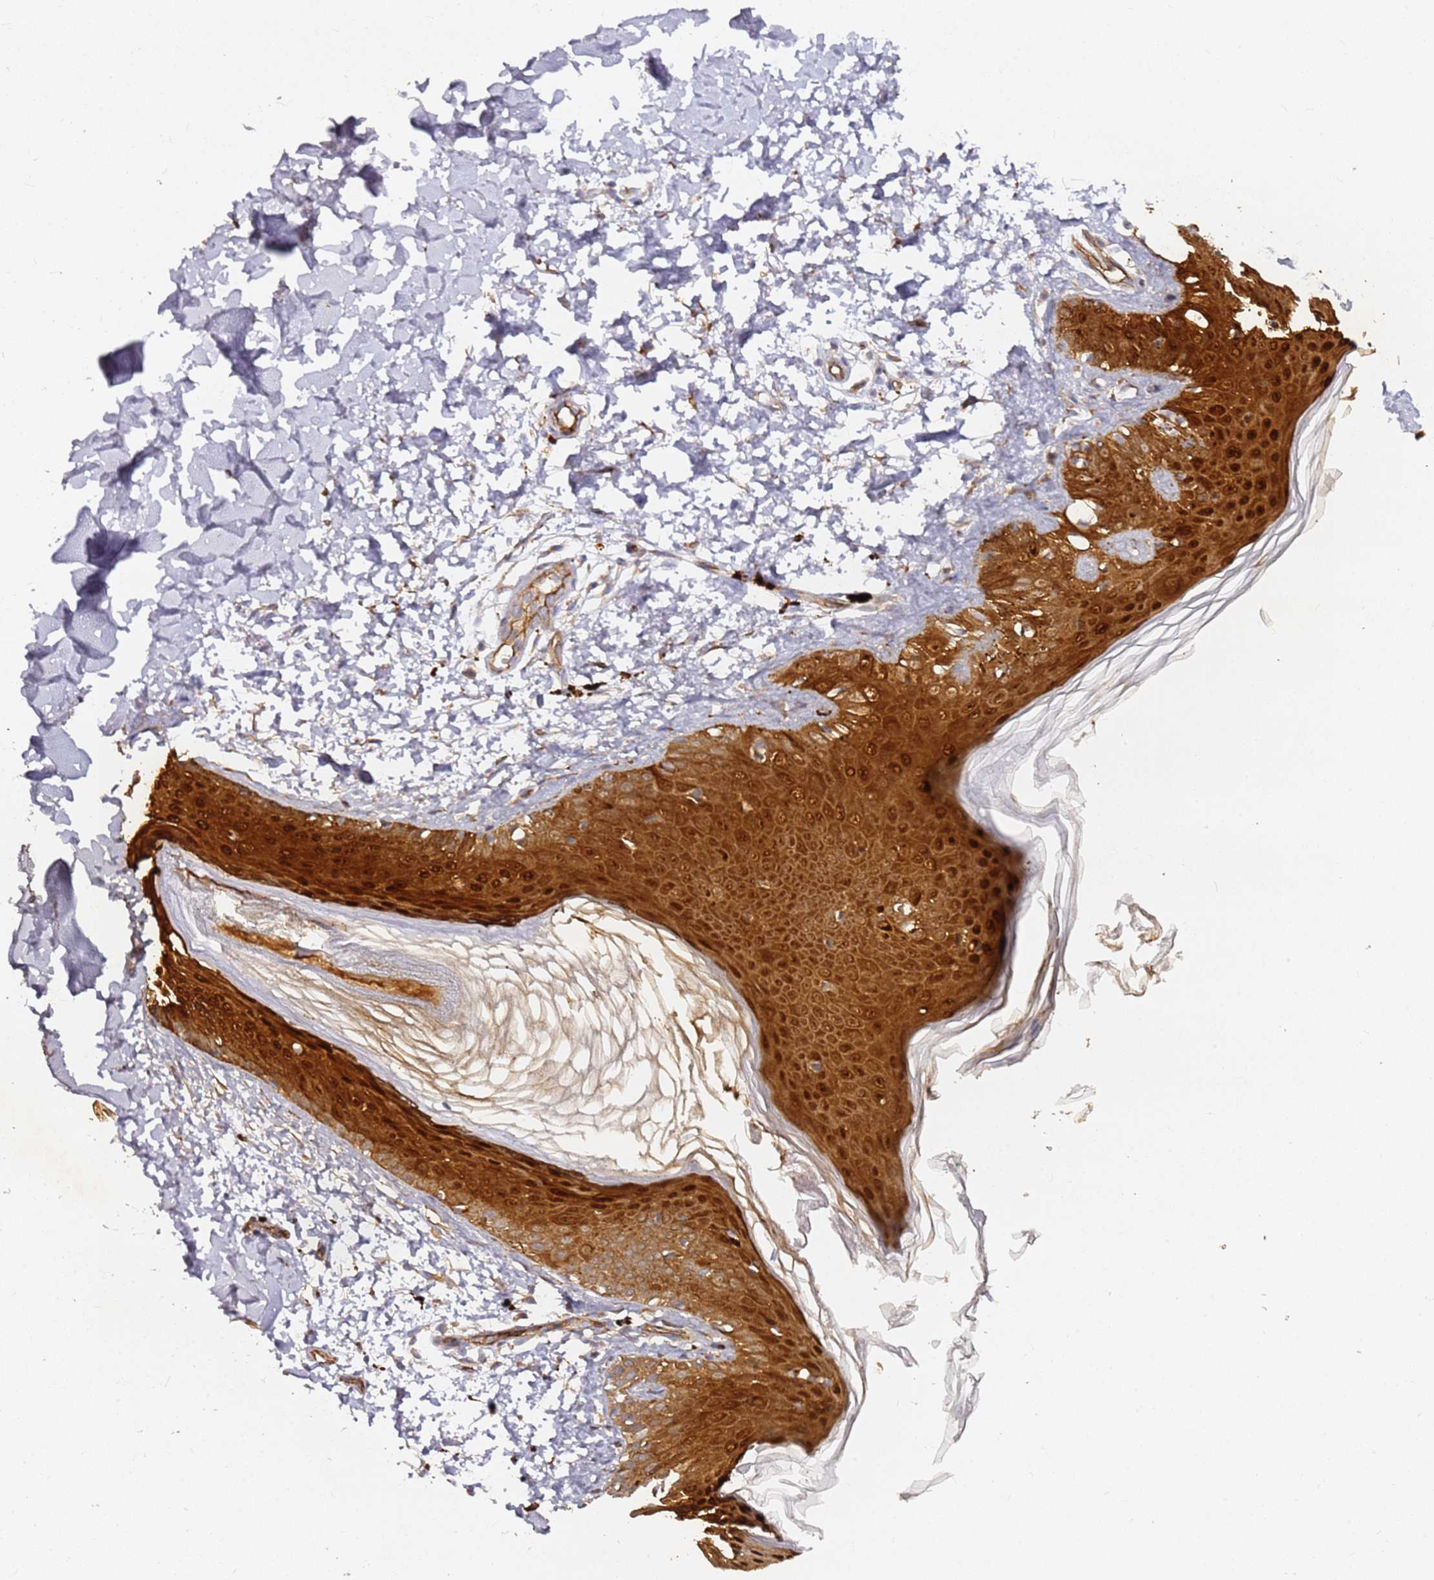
{"staining": {"intensity": "moderate", "quantity": ">75%", "location": "cytoplasmic/membranous"}, "tissue": "skin", "cell_type": "Fibroblasts", "image_type": "normal", "snomed": [{"axis": "morphology", "description": "Normal tissue, NOS"}, {"axis": "topography", "description": "Skin"}], "caption": "Moderate cytoplasmic/membranous expression is identified in about >75% of fibroblasts in normal skin.", "gene": "KIF7", "patient": {"sex": "male", "age": 37}}